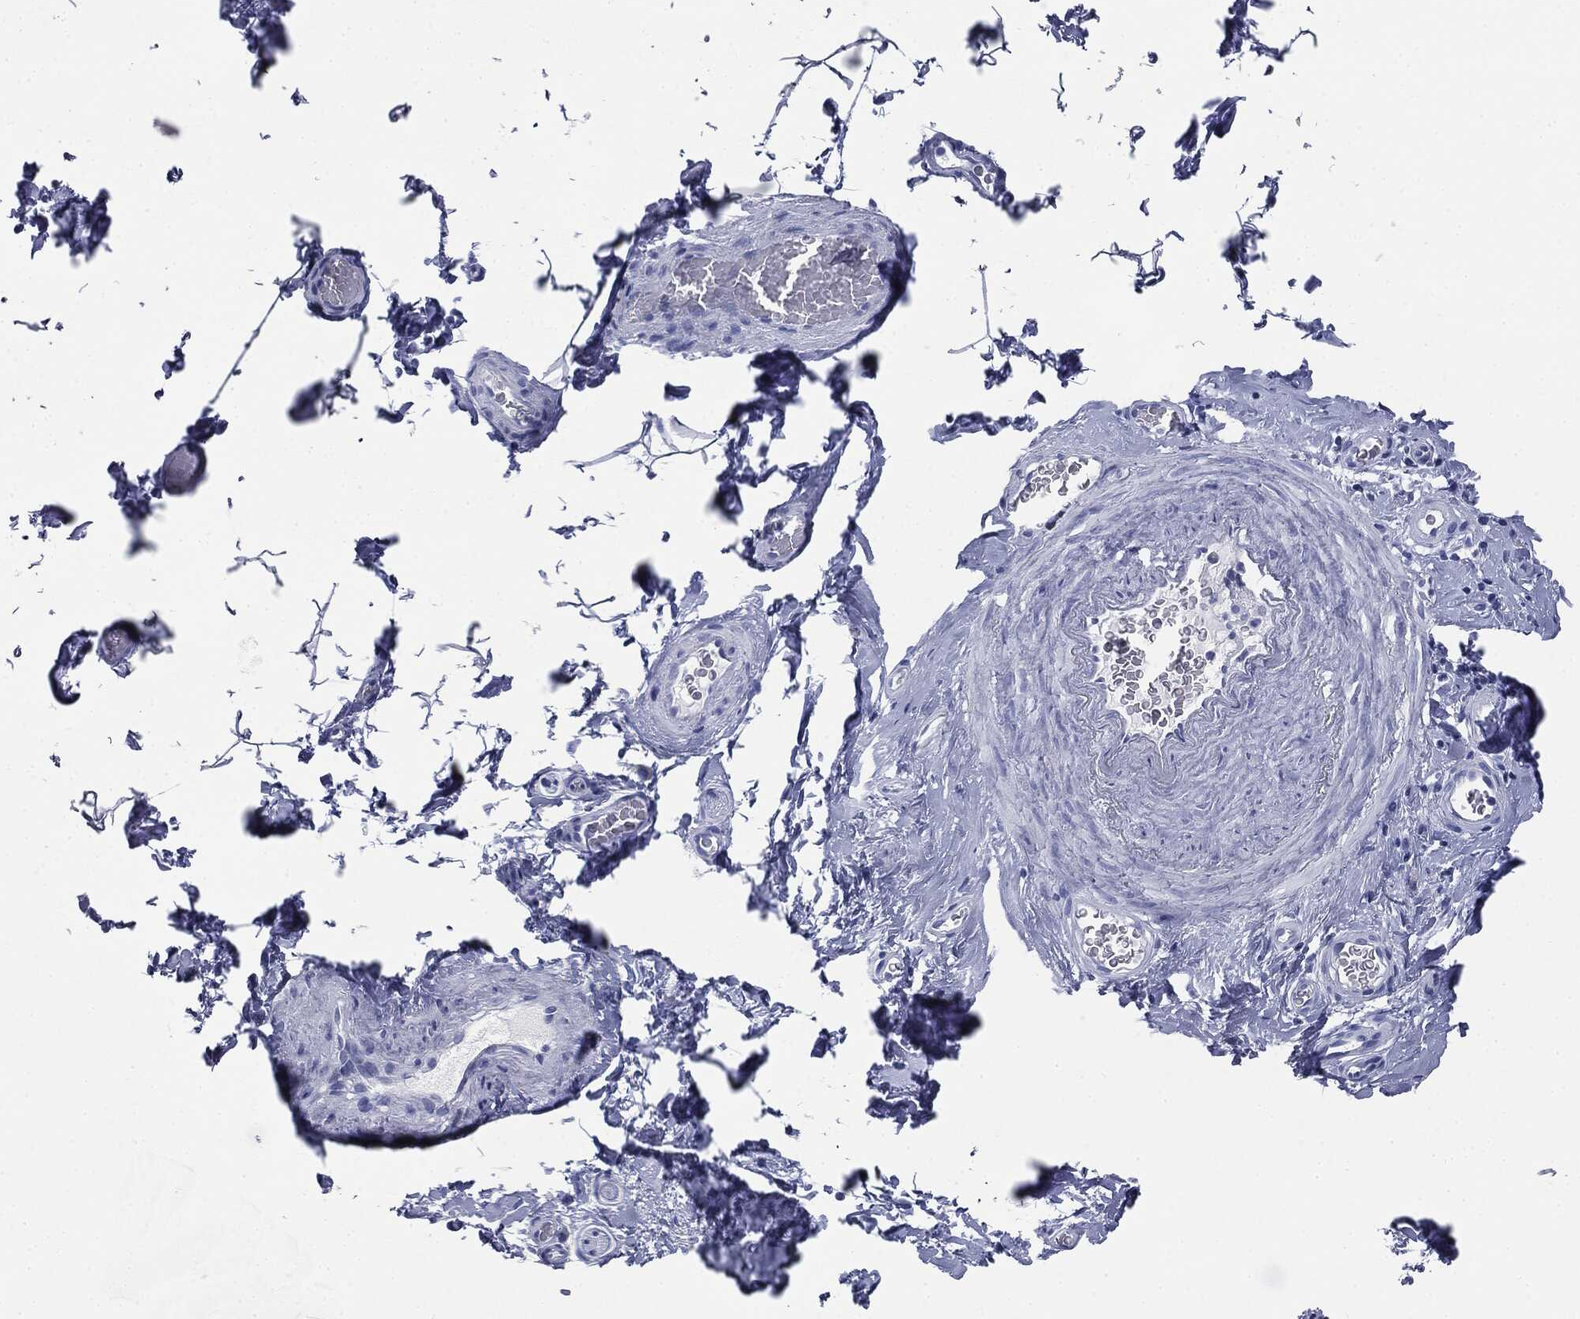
{"staining": {"intensity": "negative", "quantity": "none", "location": "none"}, "tissue": "adipose tissue", "cell_type": "Adipocytes", "image_type": "normal", "snomed": [{"axis": "morphology", "description": "Normal tissue, NOS"}, {"axis": "topography", "description": "Soft tissue"}, {"axis": "topography", "description": "Vascular tissue"}], "caption": "Micrograph shows no significant protein positivity in adipocytes of unremarkable adipose tissue.", "gene": "ATP2A1", "patient": {"sex": "male", "age": 41}}